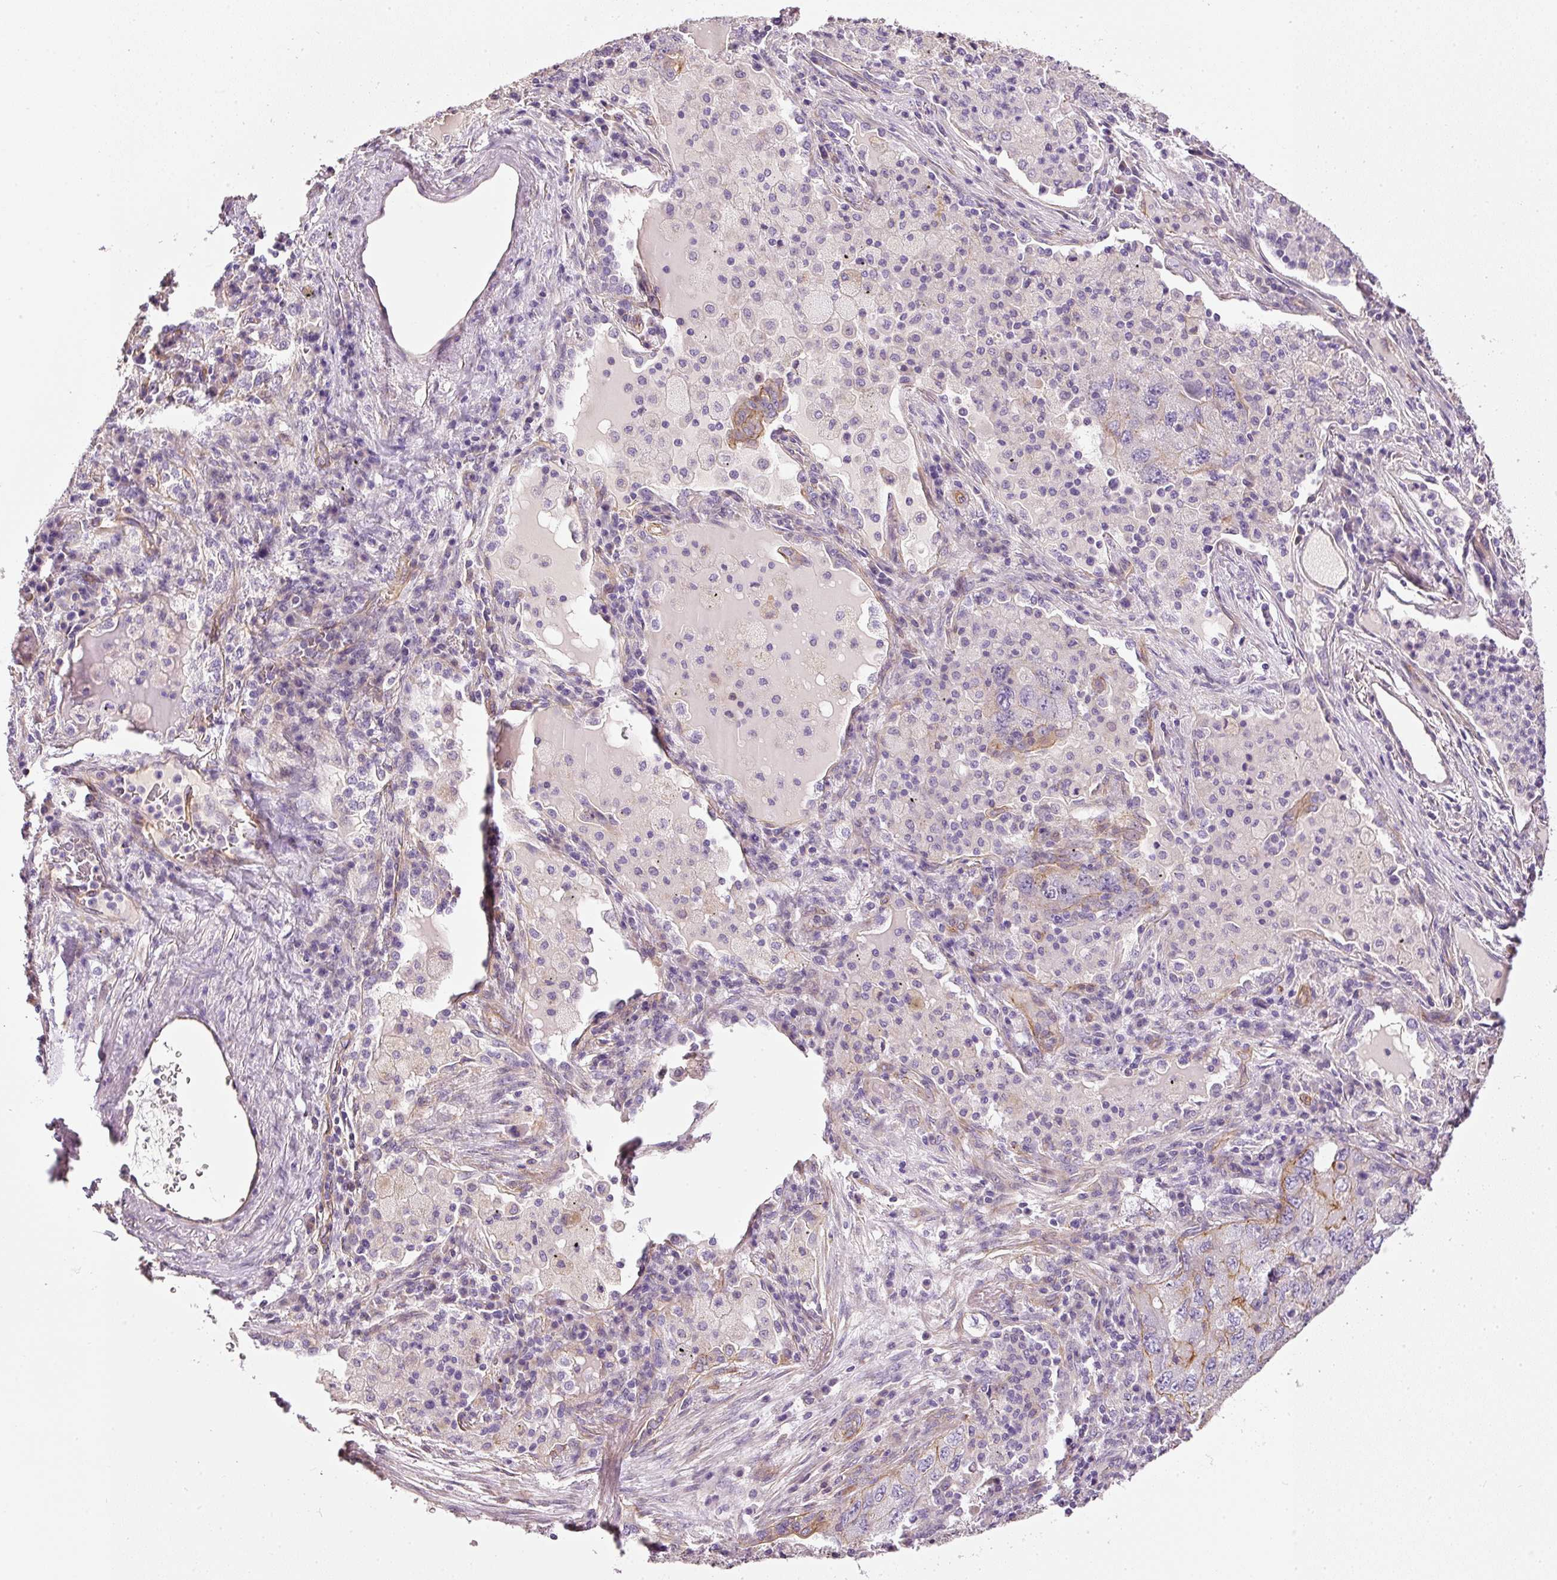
{"staining": {"intensity": "negative", "quantity": "none", "location": "none"}, "tissue": "lung cancer", "cell_type": "Tumor cells", "image_type": "cancer", "snomed": [{"axis": "morphology", "description": "Adenocarcinoma, NOS"}, {"axis": "topography", "description": "Lung"}], "caption": "Immunohistochemistry (IHC) of human lung cancer displays no positivity in tumor cells. (DAB (3,3'-diaminobenzidine) IHC, high magnification).", "gene": "OSR2", "patient": {"sex": "female", "age": 57}}